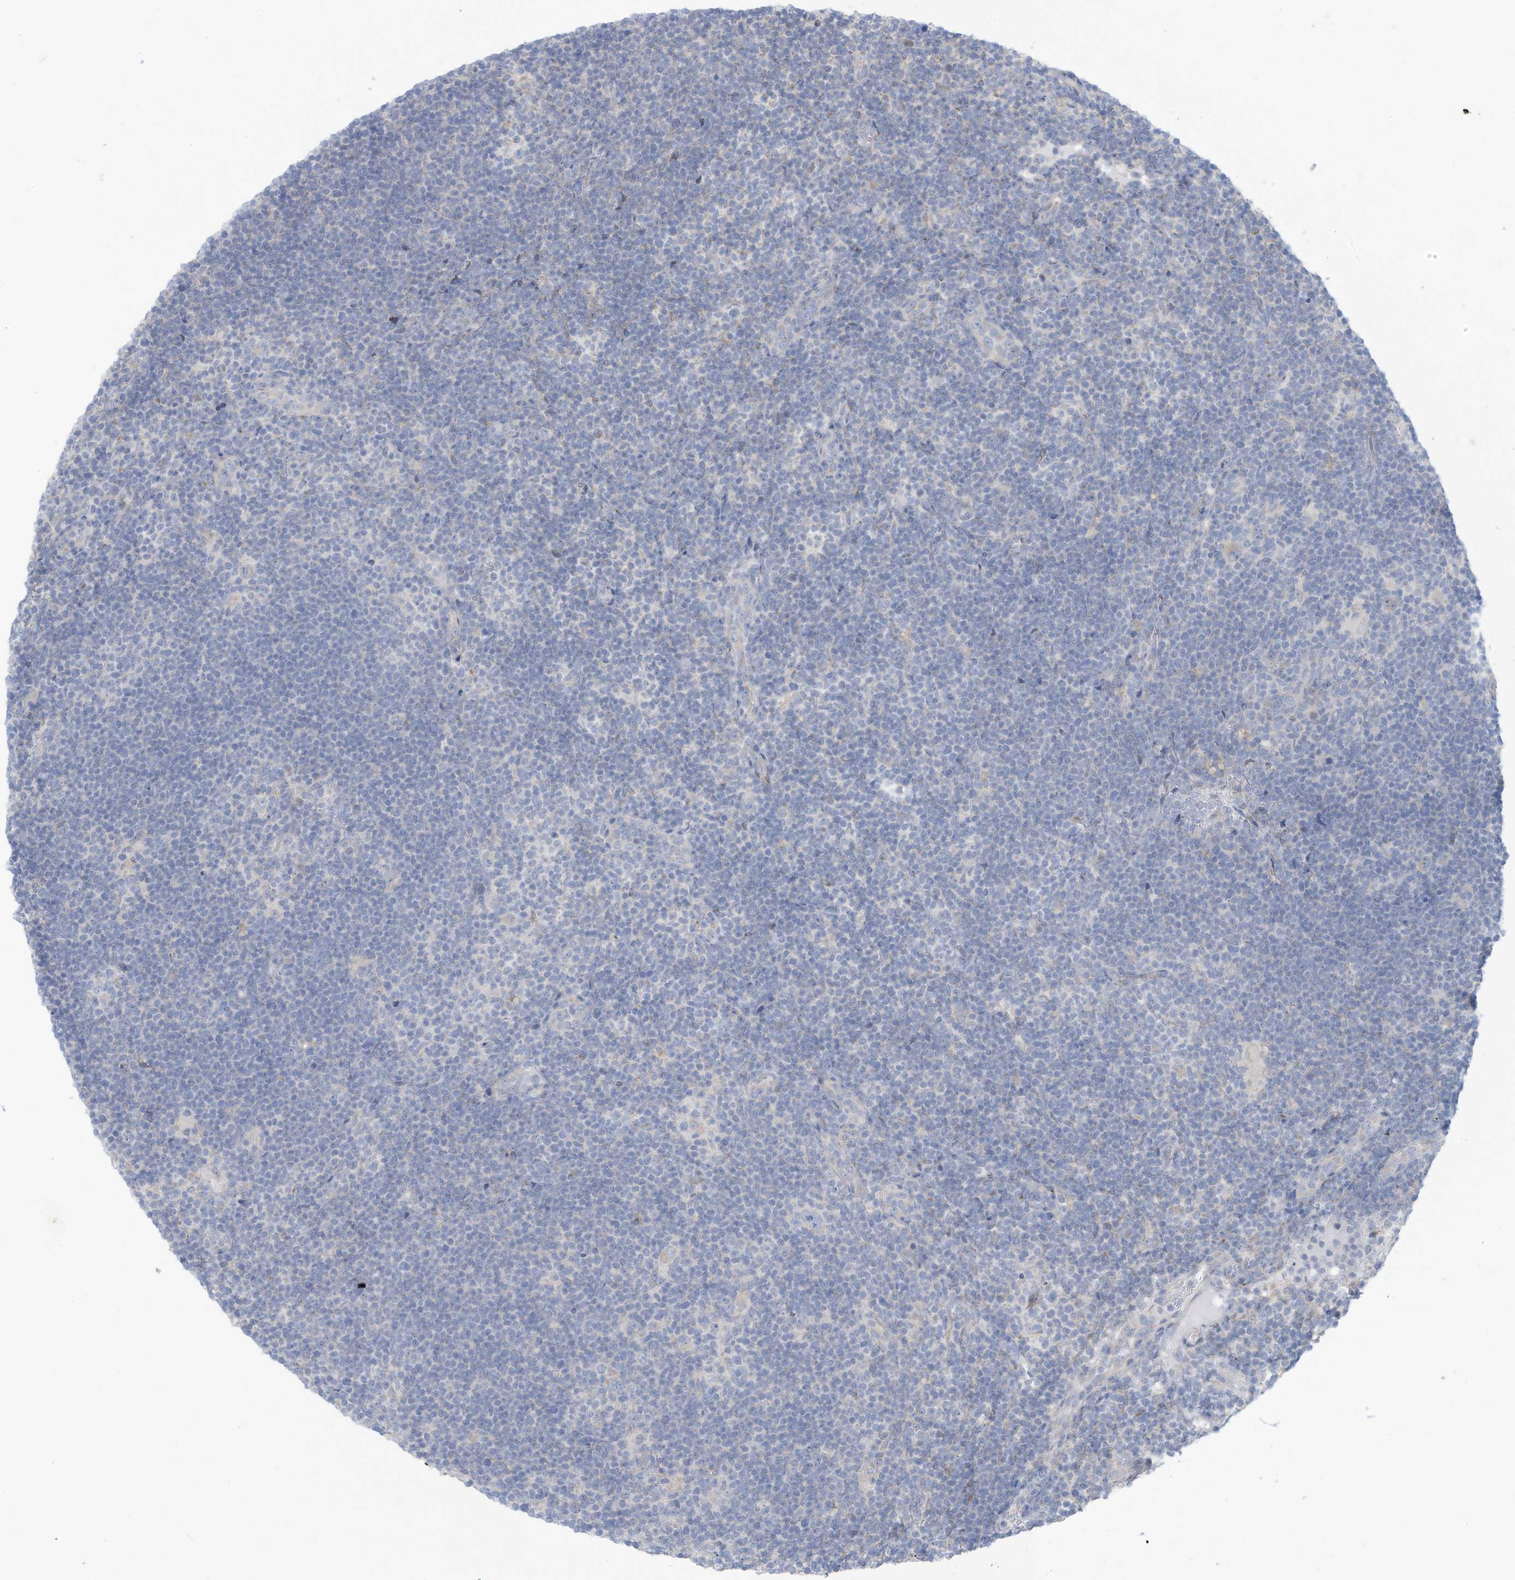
{"staining": {"intensity": "negative", "quantity": "none", "location": "none"}, "tissue": "lymphoma", "cell_type": "Tumor cells", "image_type": "cancer", "snomed": [{"axis": "morphology", "description": "Hodgkin's disease, NOS"}, {"axis": "topography", "description": "Lymph node"}], "caption": "This is an immunohistochemistry (IHC) micrograph of human Hodgkin's disease. There is no expression in tumor cells.", "gene": "TRMT2B", "patient": {"sex": "female", "age": 57}}